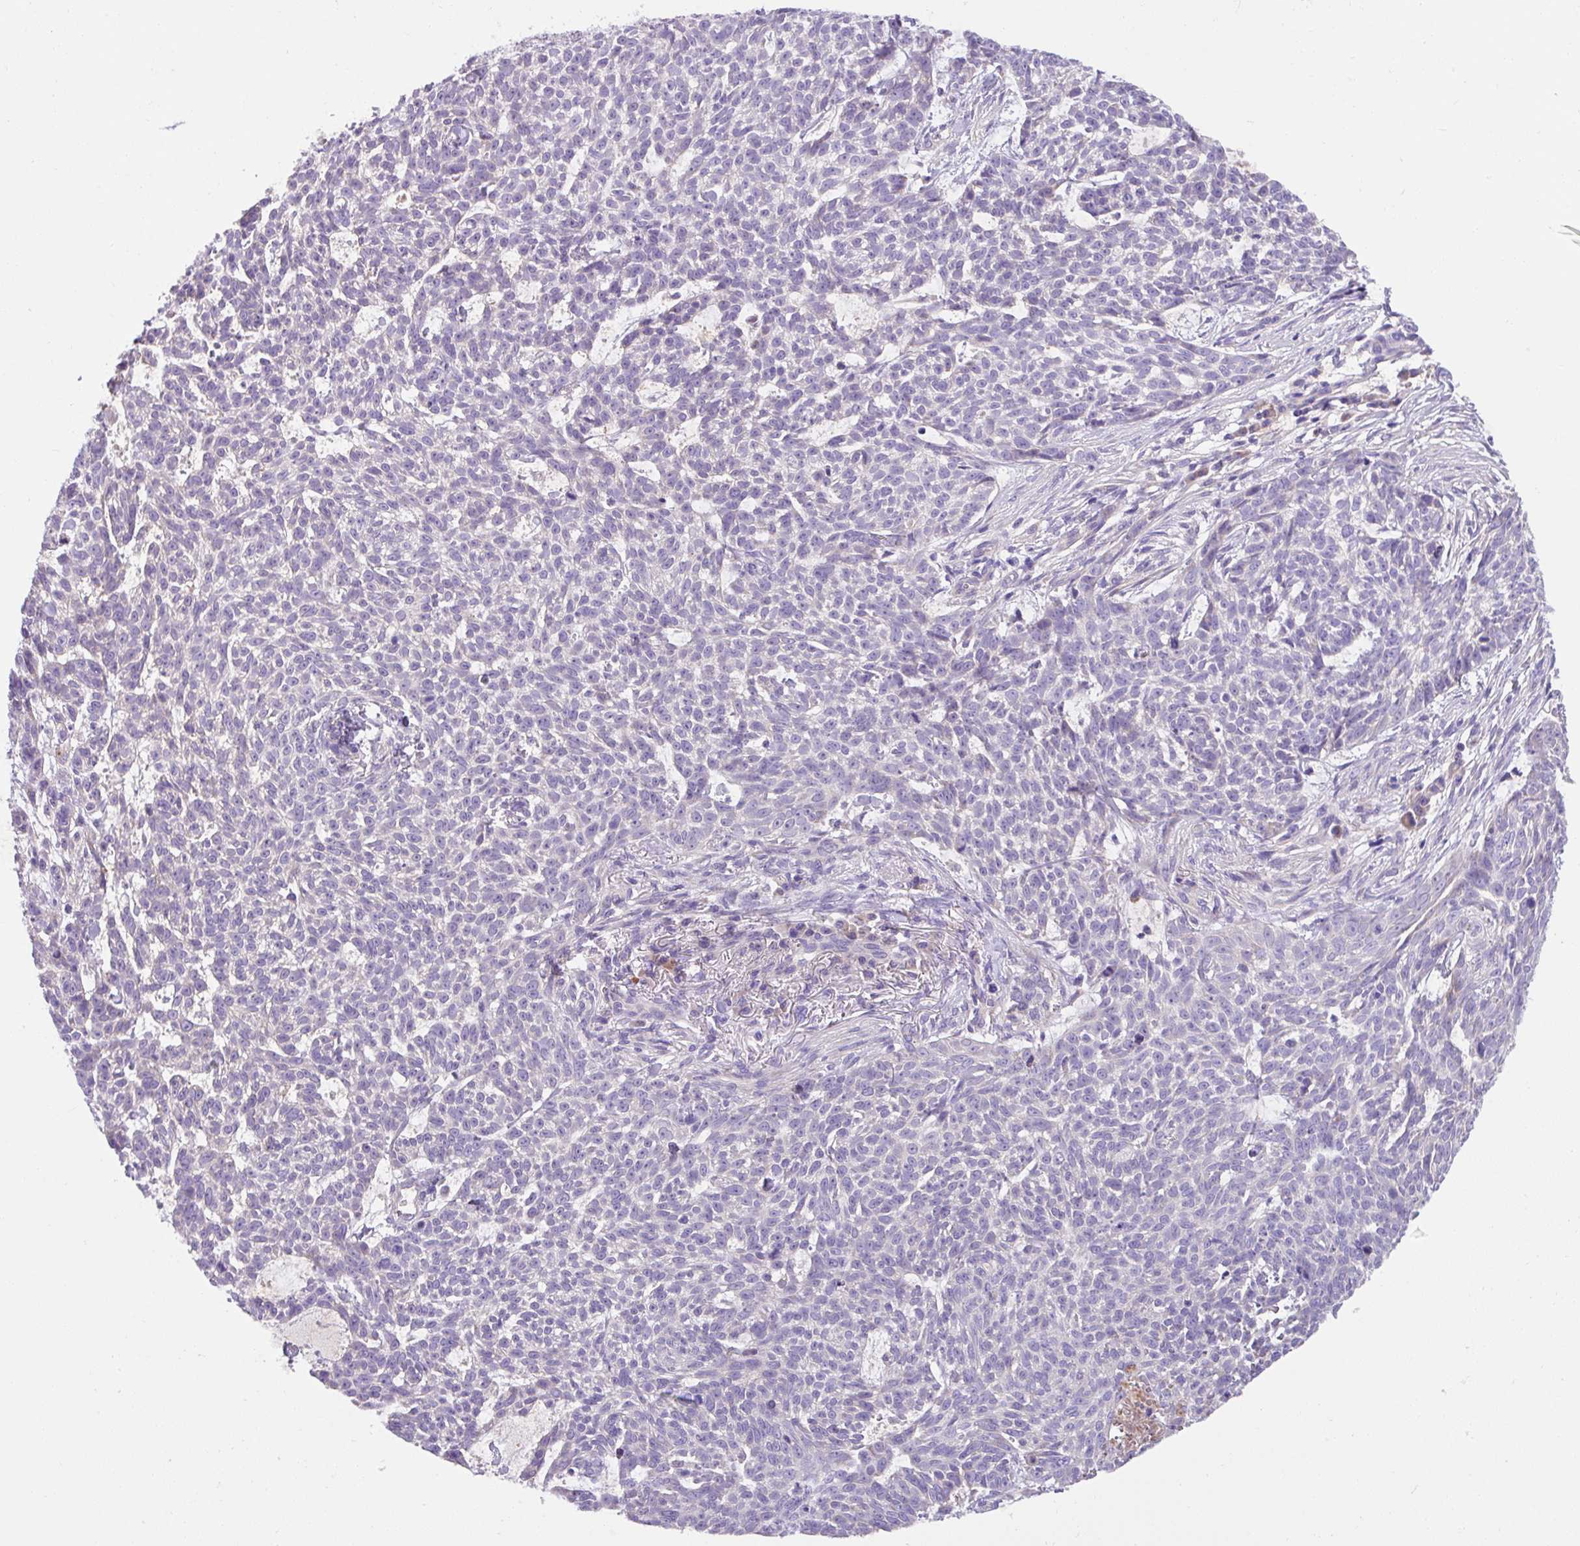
{"staining": {"intensity": "negative", "quantity": "none", "location": "none"}, "tissue": "skin cancer", "cell_type": "Tumor cells", "image_type": "cancer", "snomed": [{"axis": "morphology", "description": "Basal cell carcinoma"}, {"axis": "topography", "description": "Skin"}], "caption": "Immunohistochemistry photomicrograph of neoplastic tissue: basal cell carcinoma (skin) stained with DAB (3,3'-diaminobenzidine) reveals no significant protein expression in tumor cells.", "gene": "CRISP3", "patient": {"sex": "female", "age": 93}}